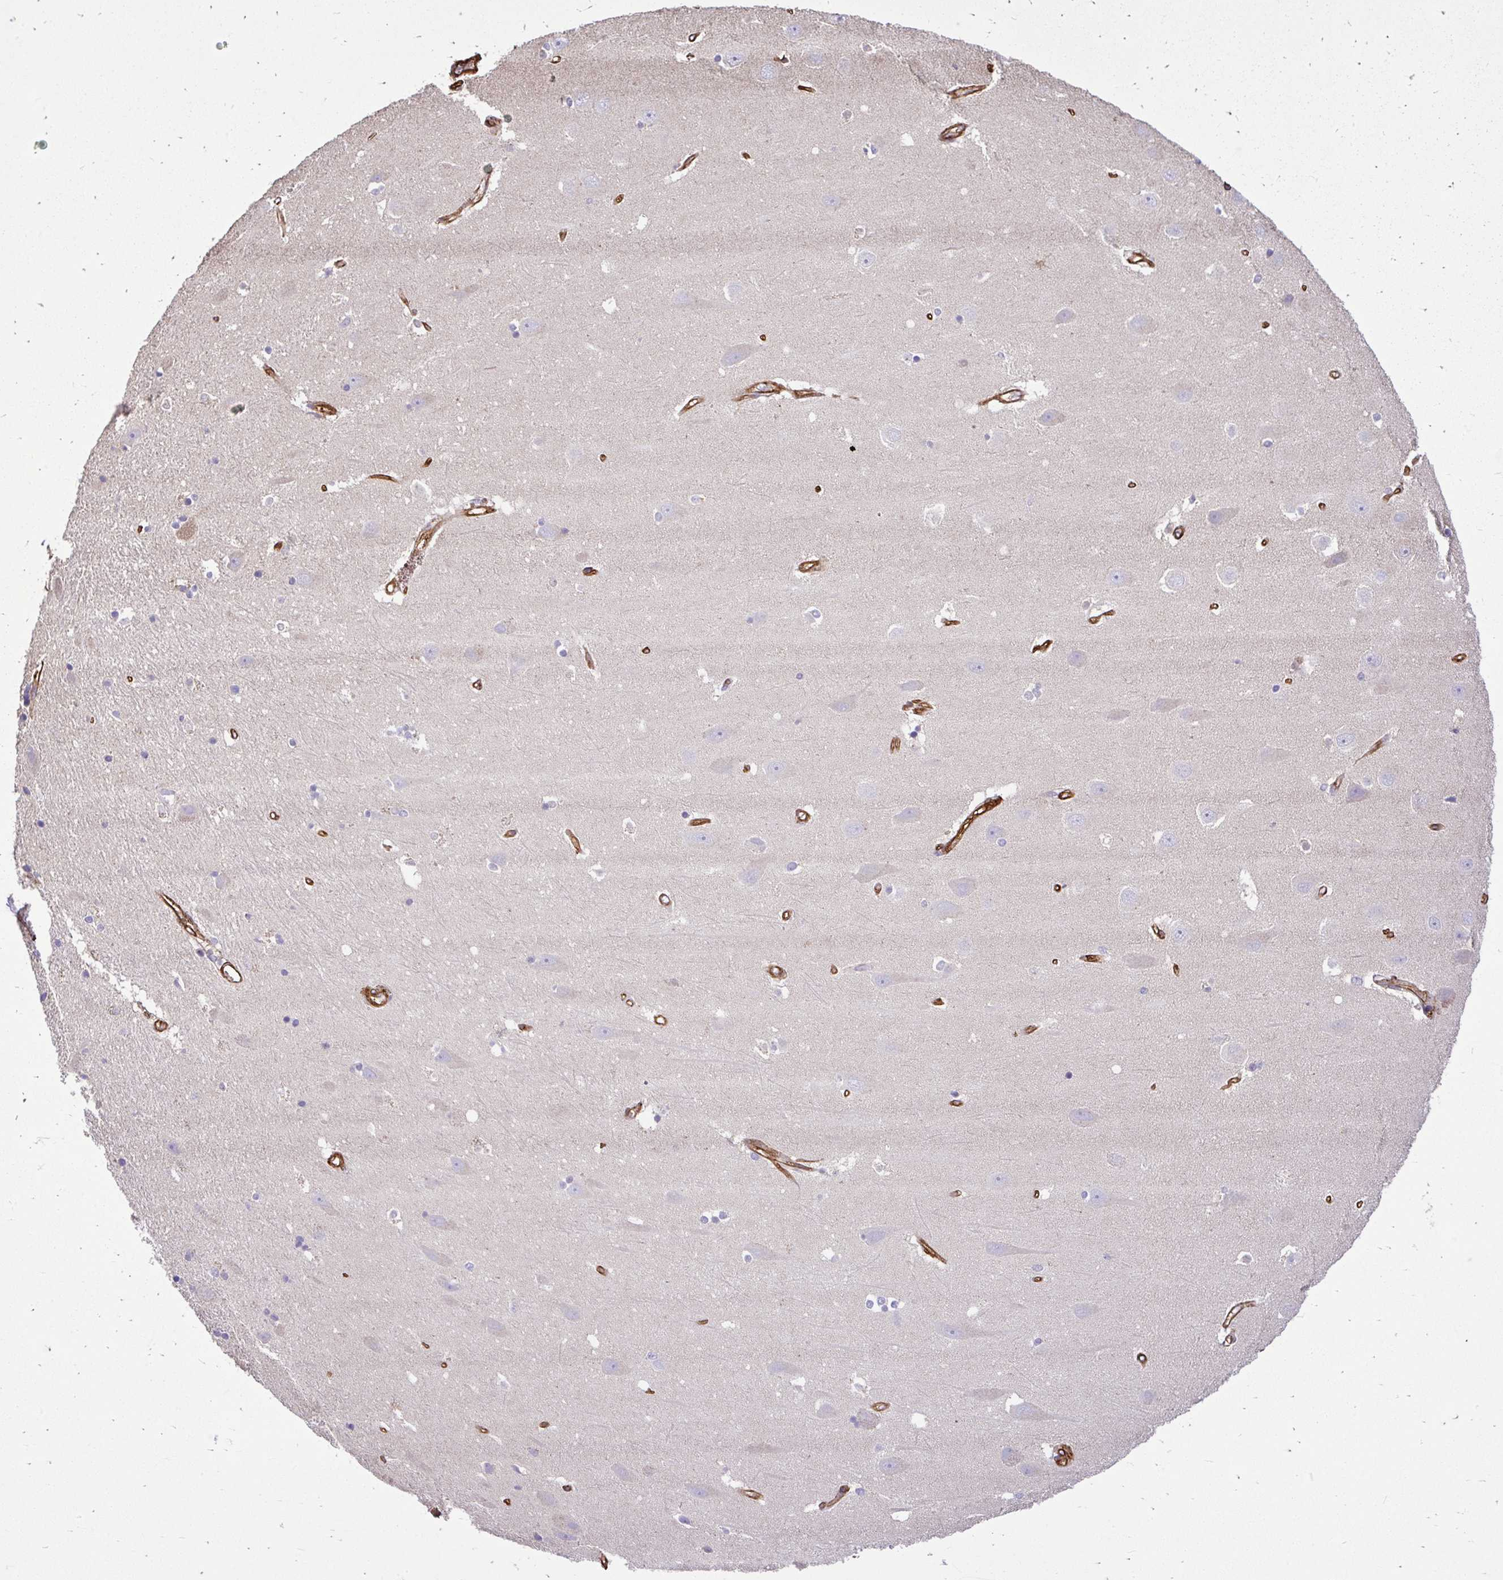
{"staining": {"intensity": "negative", "quantity": "none", "location": "none"}, "tissue": "hippocampus", "cell_type": "Glial cells", "image_type": "normal", "snomed": [{"axis": "morphology", "description": "Normal tissue, NOS"}, {"axis": "topography", "description": "Hippocampus"}], "caption": "IHC of benign human hippocampus reveals no staining in glial cells. (Stains: DAB immunohistochemistry with hematoxylin counter stain, Microscopy: brightfield microscopy at high magnification).", "gene": "PTPRK", "patient": {"sex": "male", "age": 63}}